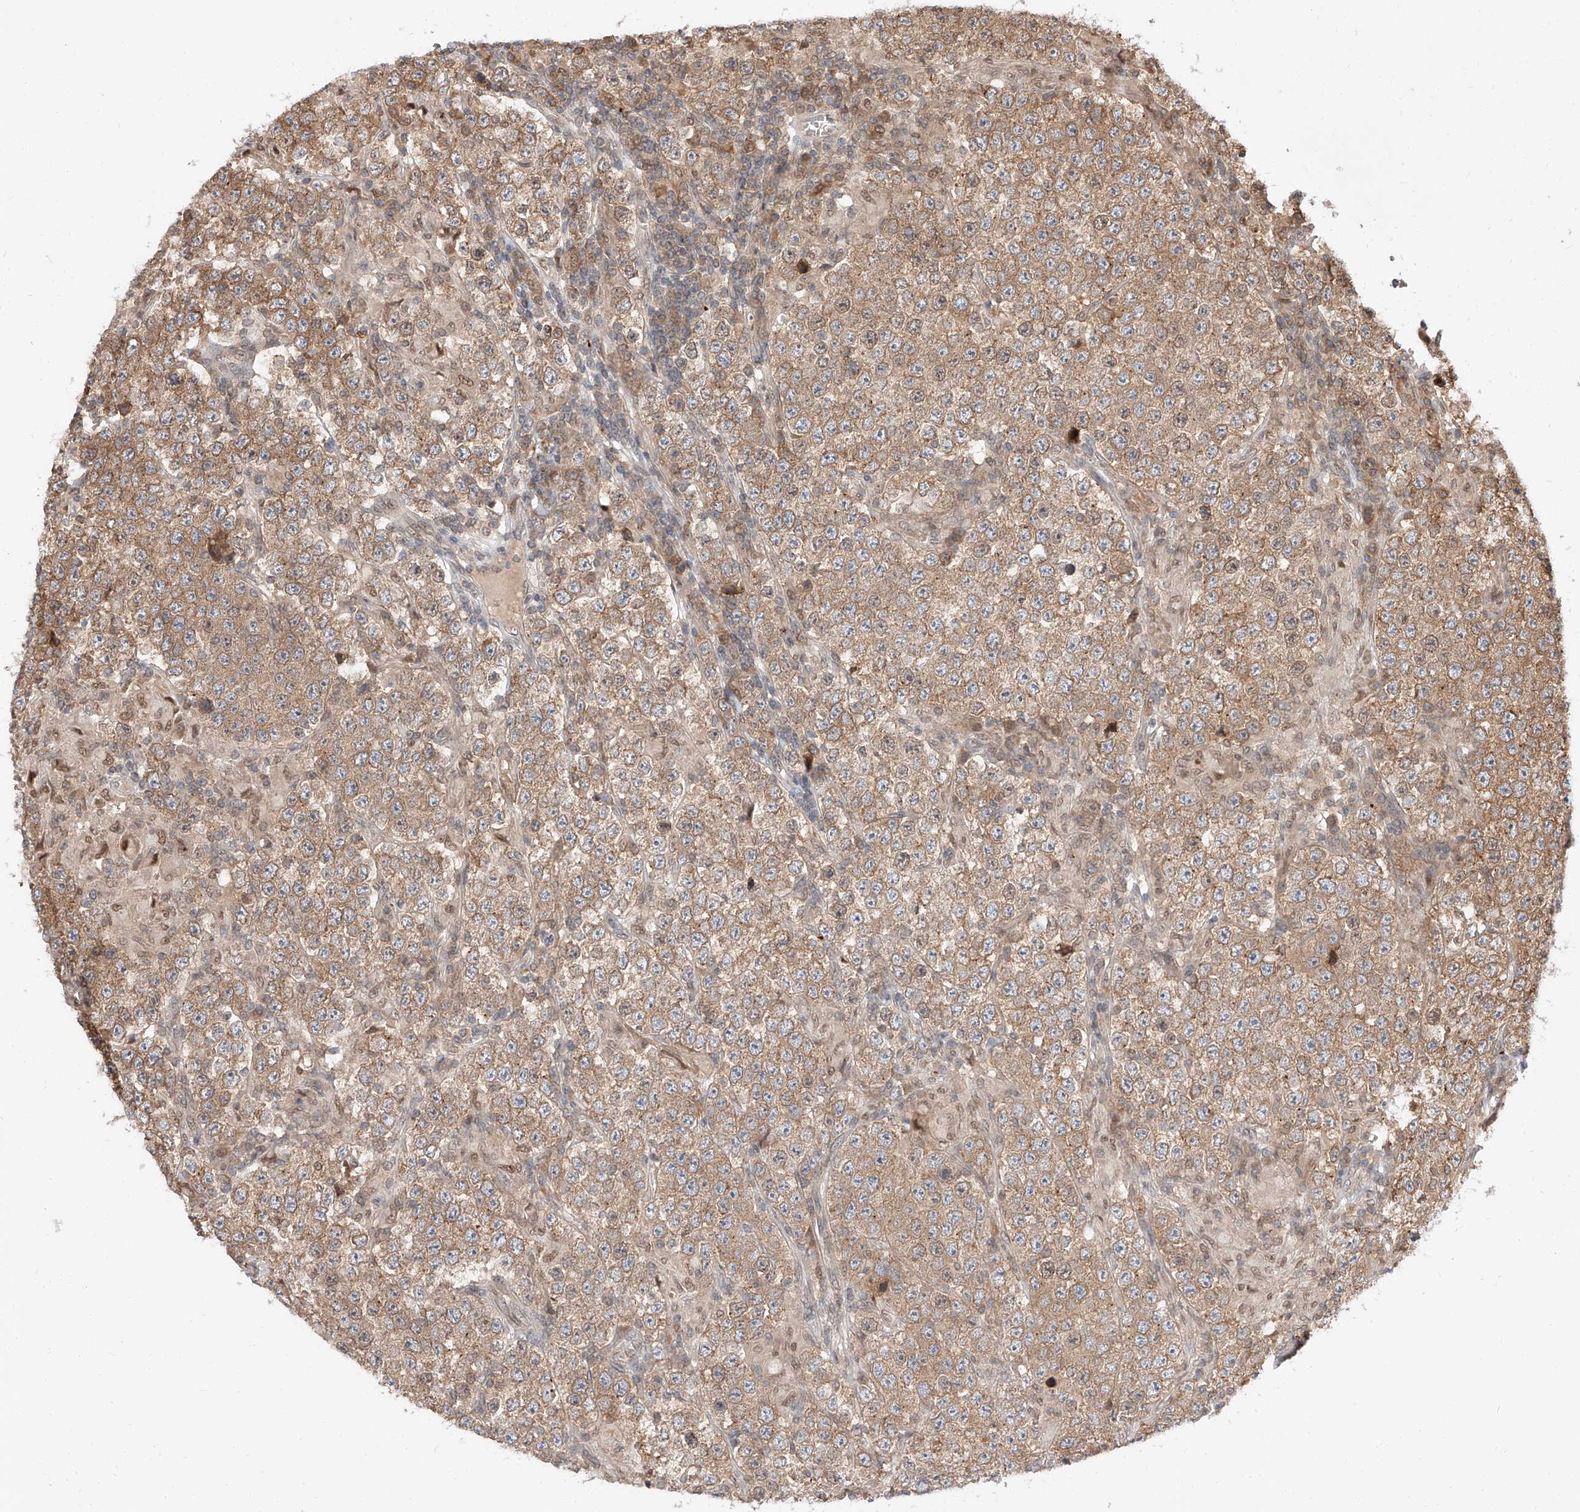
{"staining": {"intensity": "moderate", "quantity": ">75%", "location": "cytoplasmic/membranous"}, "tissue": "testis cancer", "cell_type": "Tumor cells", "image_type": "cancer", "snomed": [{"axis": "morphology", "description": "Normal tissue, NOS"}, {"axis": "morphology", "description": "Urothelial carcinoma, High grade"}, {"axis": "morphology", "description": "Seminoma, NOS"}, {"axis": "morphology", "description": "Carcinoma, Embryonal, NOS"}, {"axis": "topography", "description": "Urinary bladder"}, {"axis": "topography", "description": "Testis"}], "caption": "Human testis cancer stained with a protein marker demonstrates moderate staining in tumor cells.", "gene": "DIRAS3", "patient": {"sex": "male", "age": 41}}